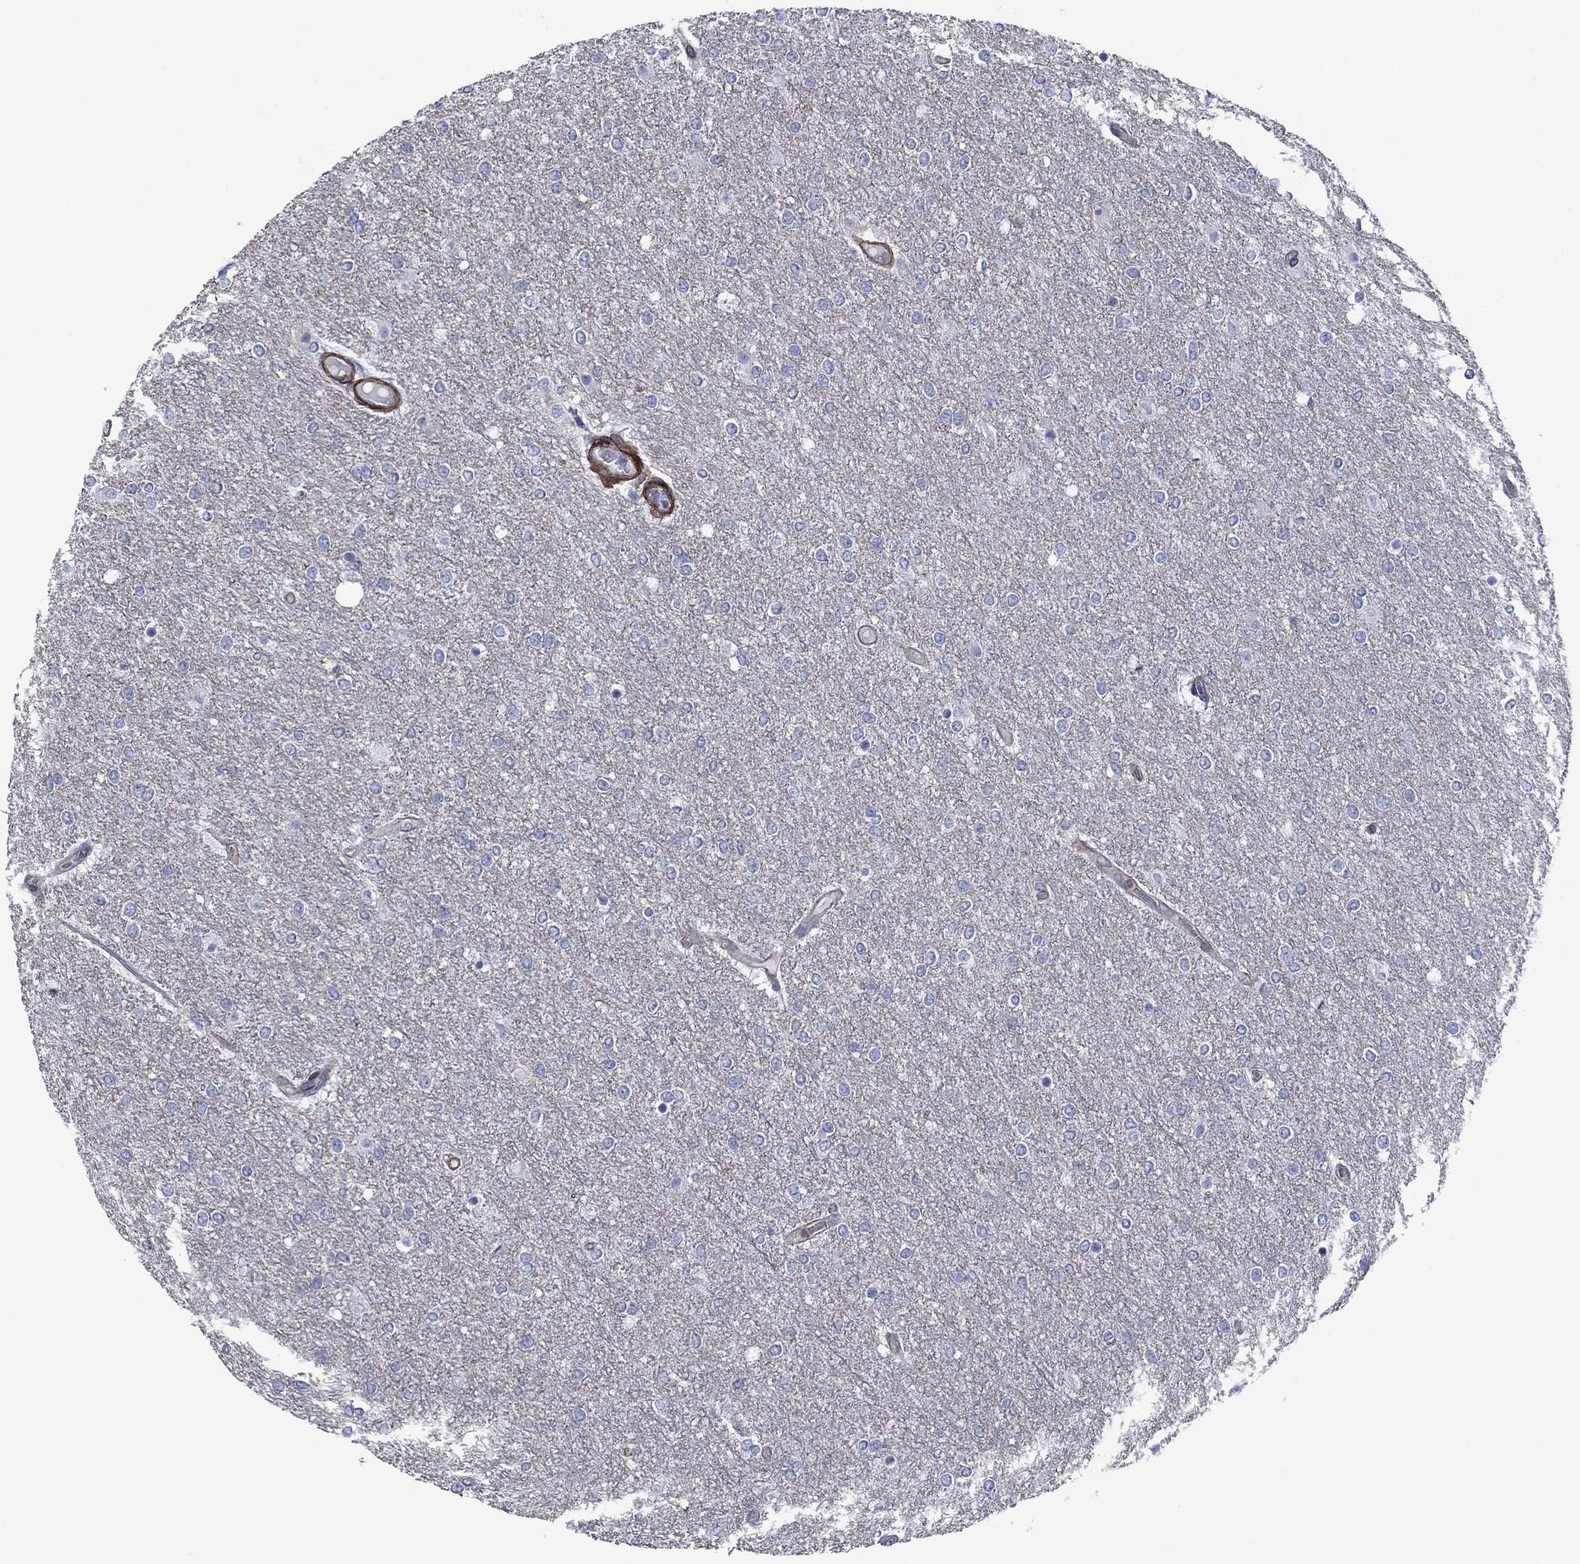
{"staining": {"intensity": "negative", "quantity": "none", "location": "none"}, "tissue": "glioma", "cell_type": "Tumor cells", "image_type": "cancer", "snomed": [{"axis": "morphology", "description": "Glioma, malignant, High grade"}, {"axis": "topography", "description": "Brain"}], "caption": "The image exhibits no staining of tumor cells in malignant glioma (high-grade).", "gene": "PSD4", "patient": {"sex": "female", "age": 61}}